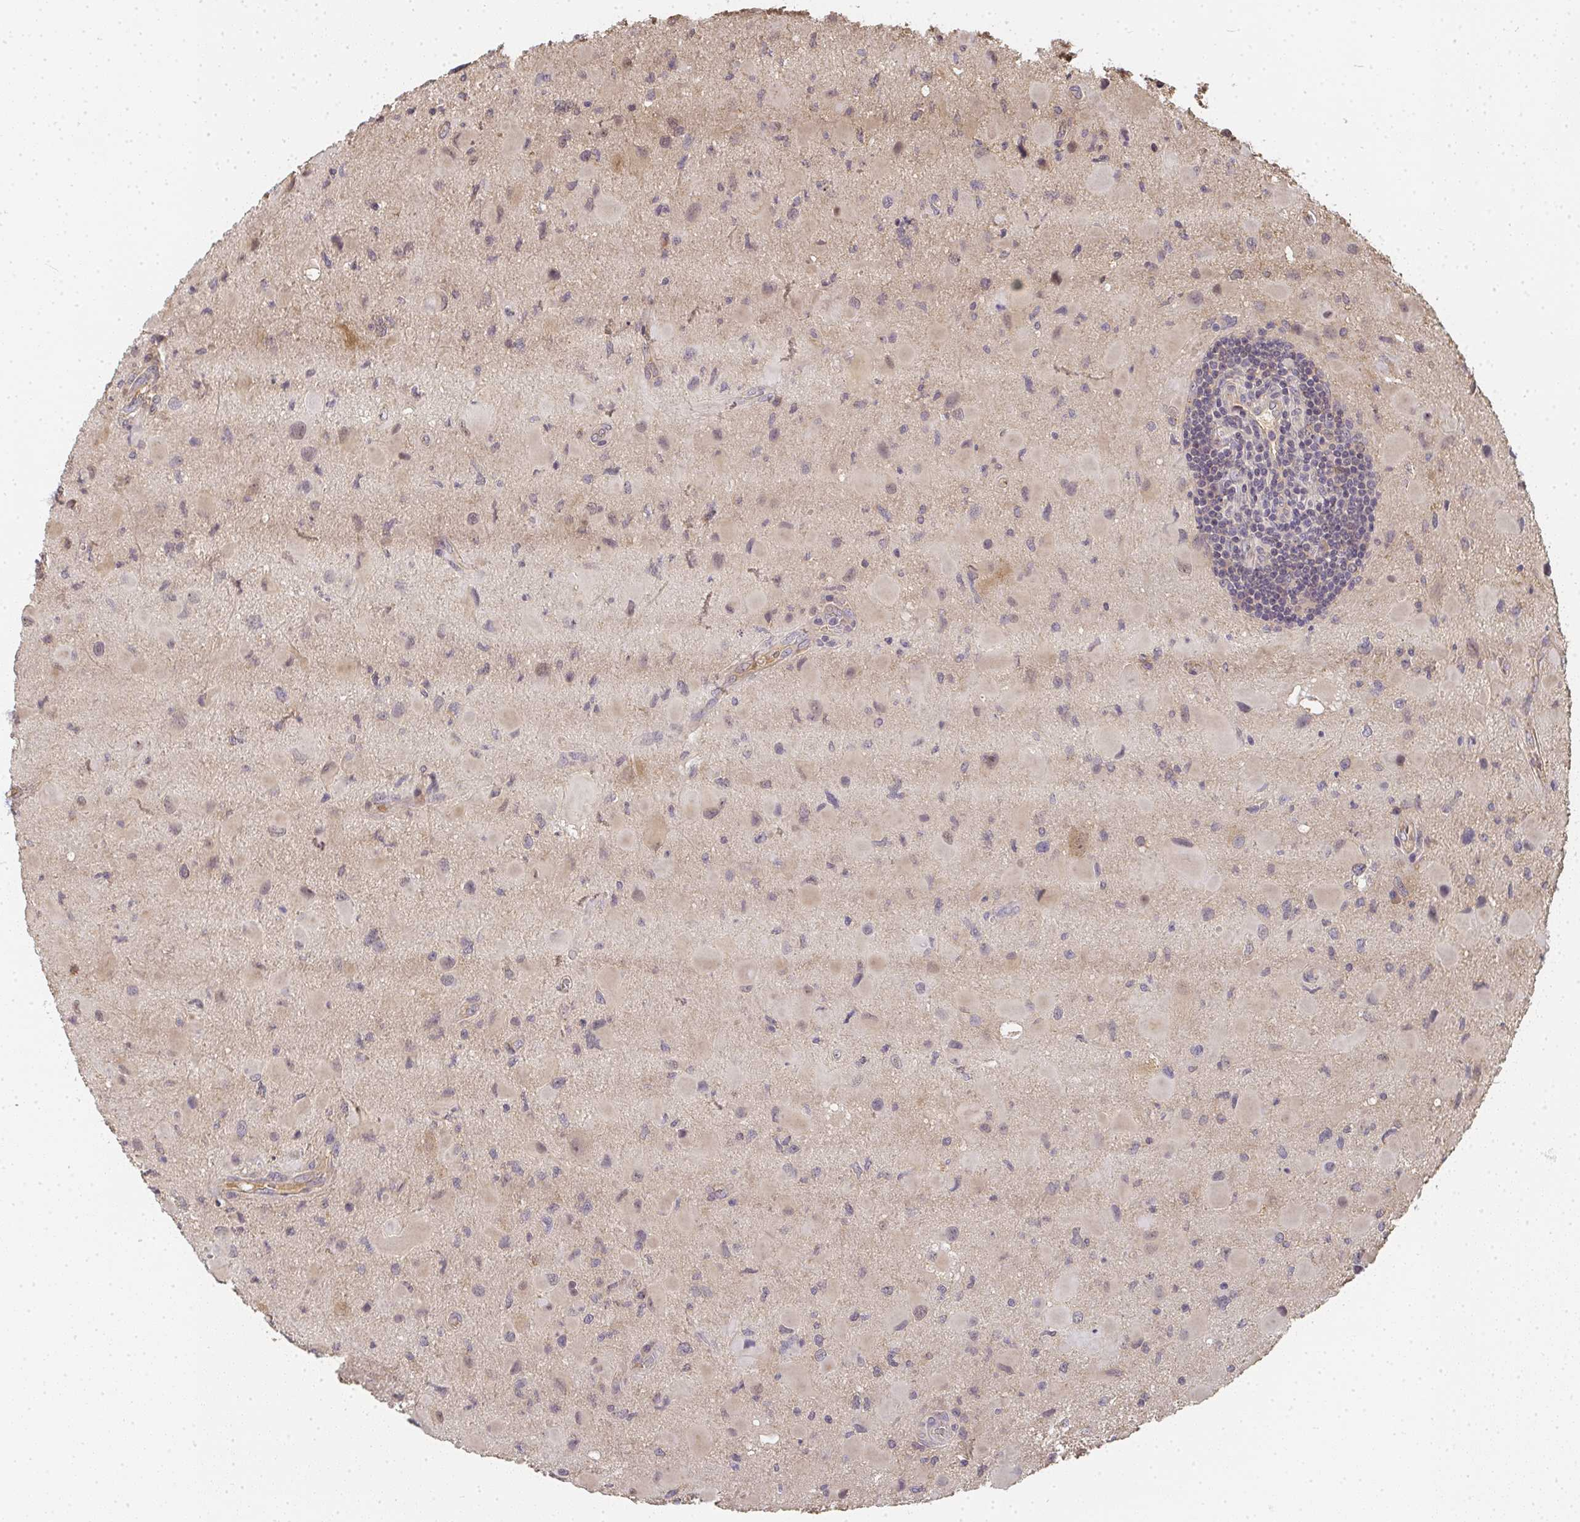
{"staining": {"intensity": "negative", "quantity": "none", "location": "none"}, "tissue": "glioma", "cell_type": "Tumor cells", "image_type": "cancer", "snomed": [{"axis": "morphology", "description": "Glioma, malignant, Low grade"}, {"axis": "topography", "description": "Brain"}], "caption": "Tumor cells are negative for brown protein staining in low-grade glioma (malignant). (IHC, brightfield microscopy, high magnification).", "gene": "SLC35B3", "patient": {"sex": "female", "age": 32}}